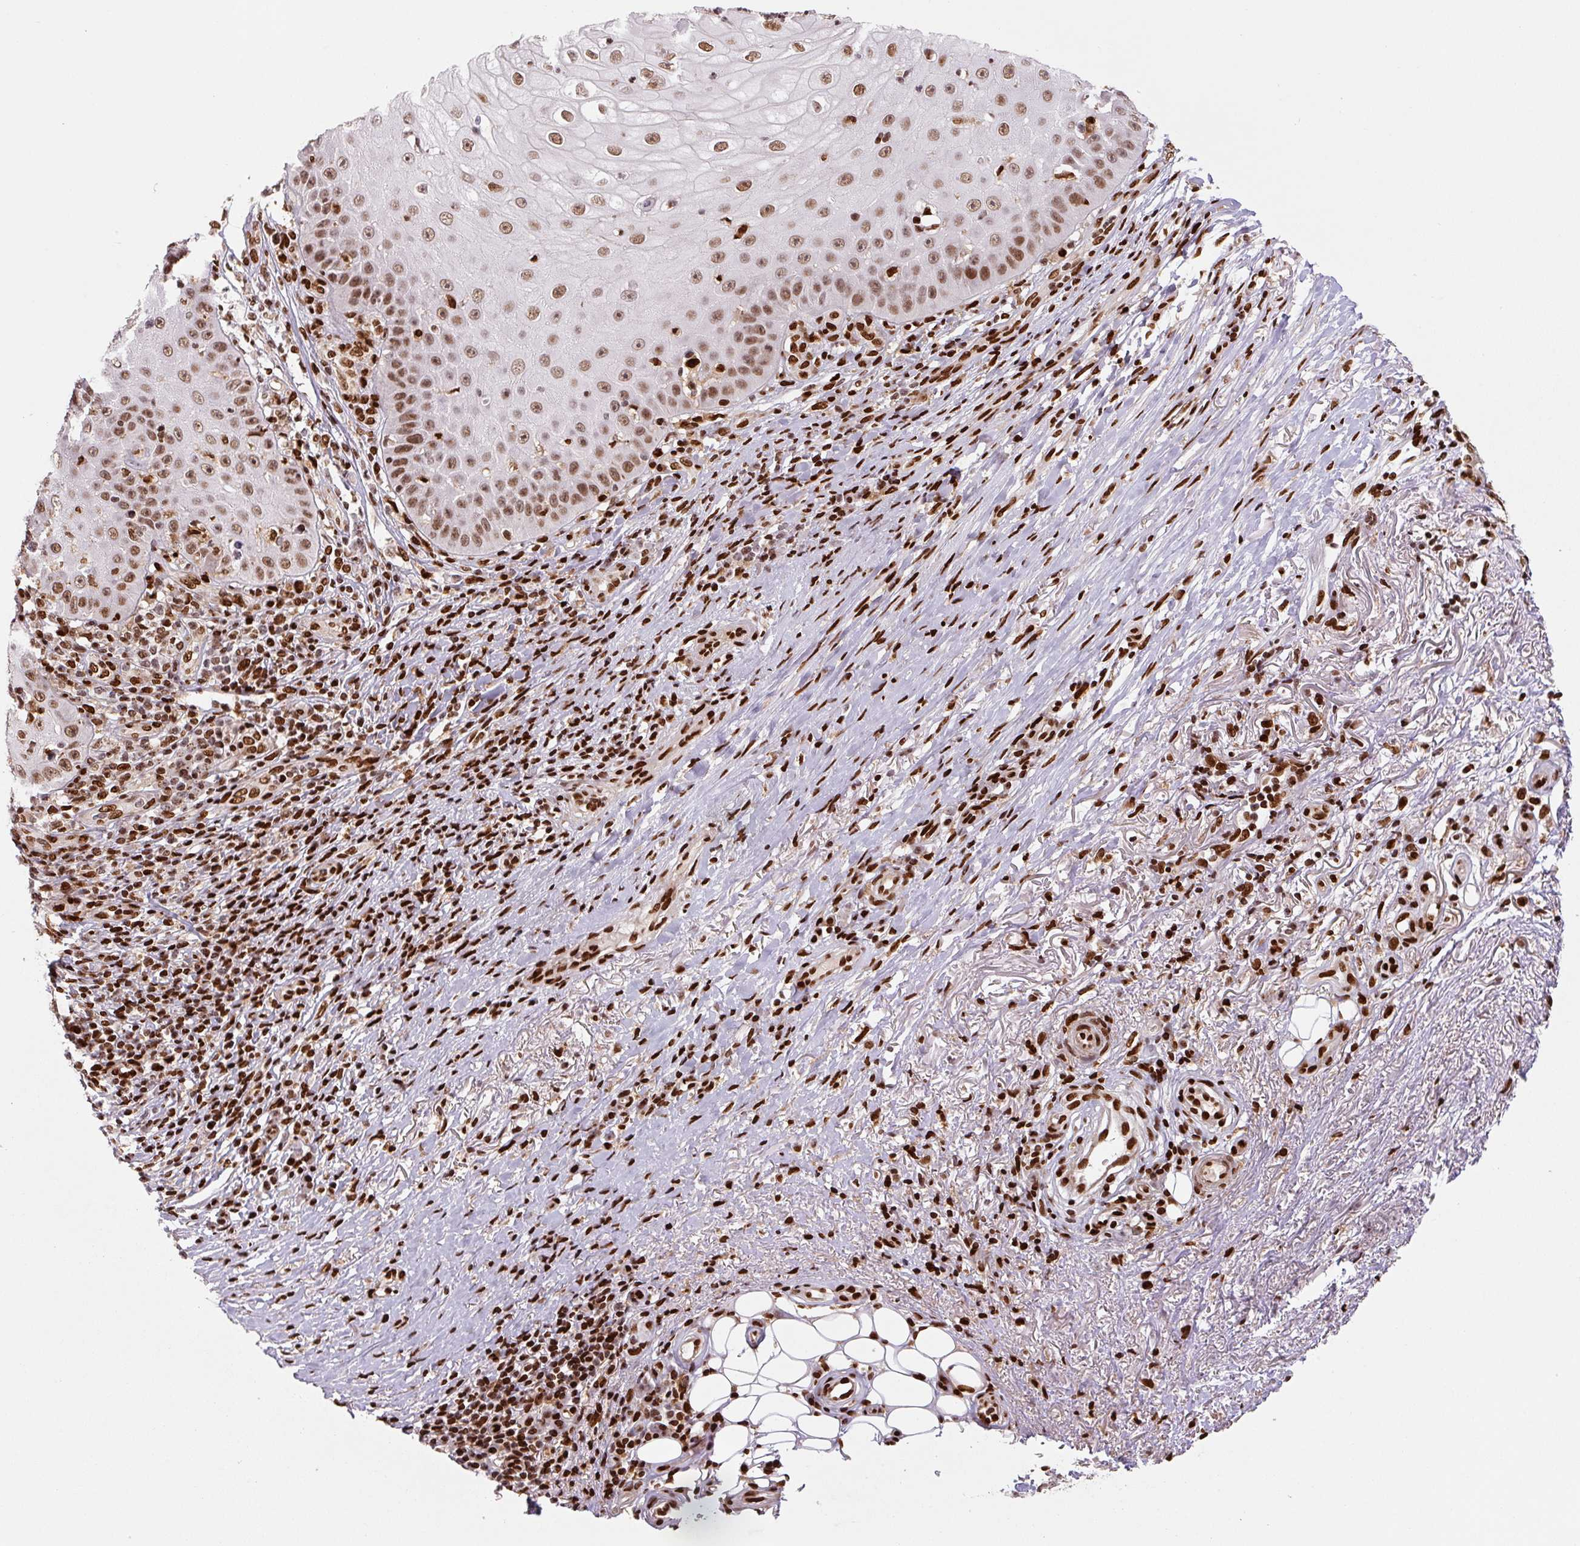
{"staining": {"intensity": "moderate", "quantity": ">75%", "location": "nuclear"}, "tissue": "skin cancer", "cell_type": "Tumor cells", "image_type": "cancer", "snomed": [{"axis": "morphology", "description": "Squamous cell carcinoma, NOS"}, {"axis": "topography", "description": "Skin"}], "caption": "Immunohistochemistry (IHC) image of neoplastic tissue: human skin squamous cell carcinoma stained using immunohistochemistry (IHC) reveals medium levels of moderate protein expression localized specifically in the nuclear of tumor cells, appearing as a nuclear brown color.", "gene": "PYDC2", "patient": {"sex": "male", "age": 70}}